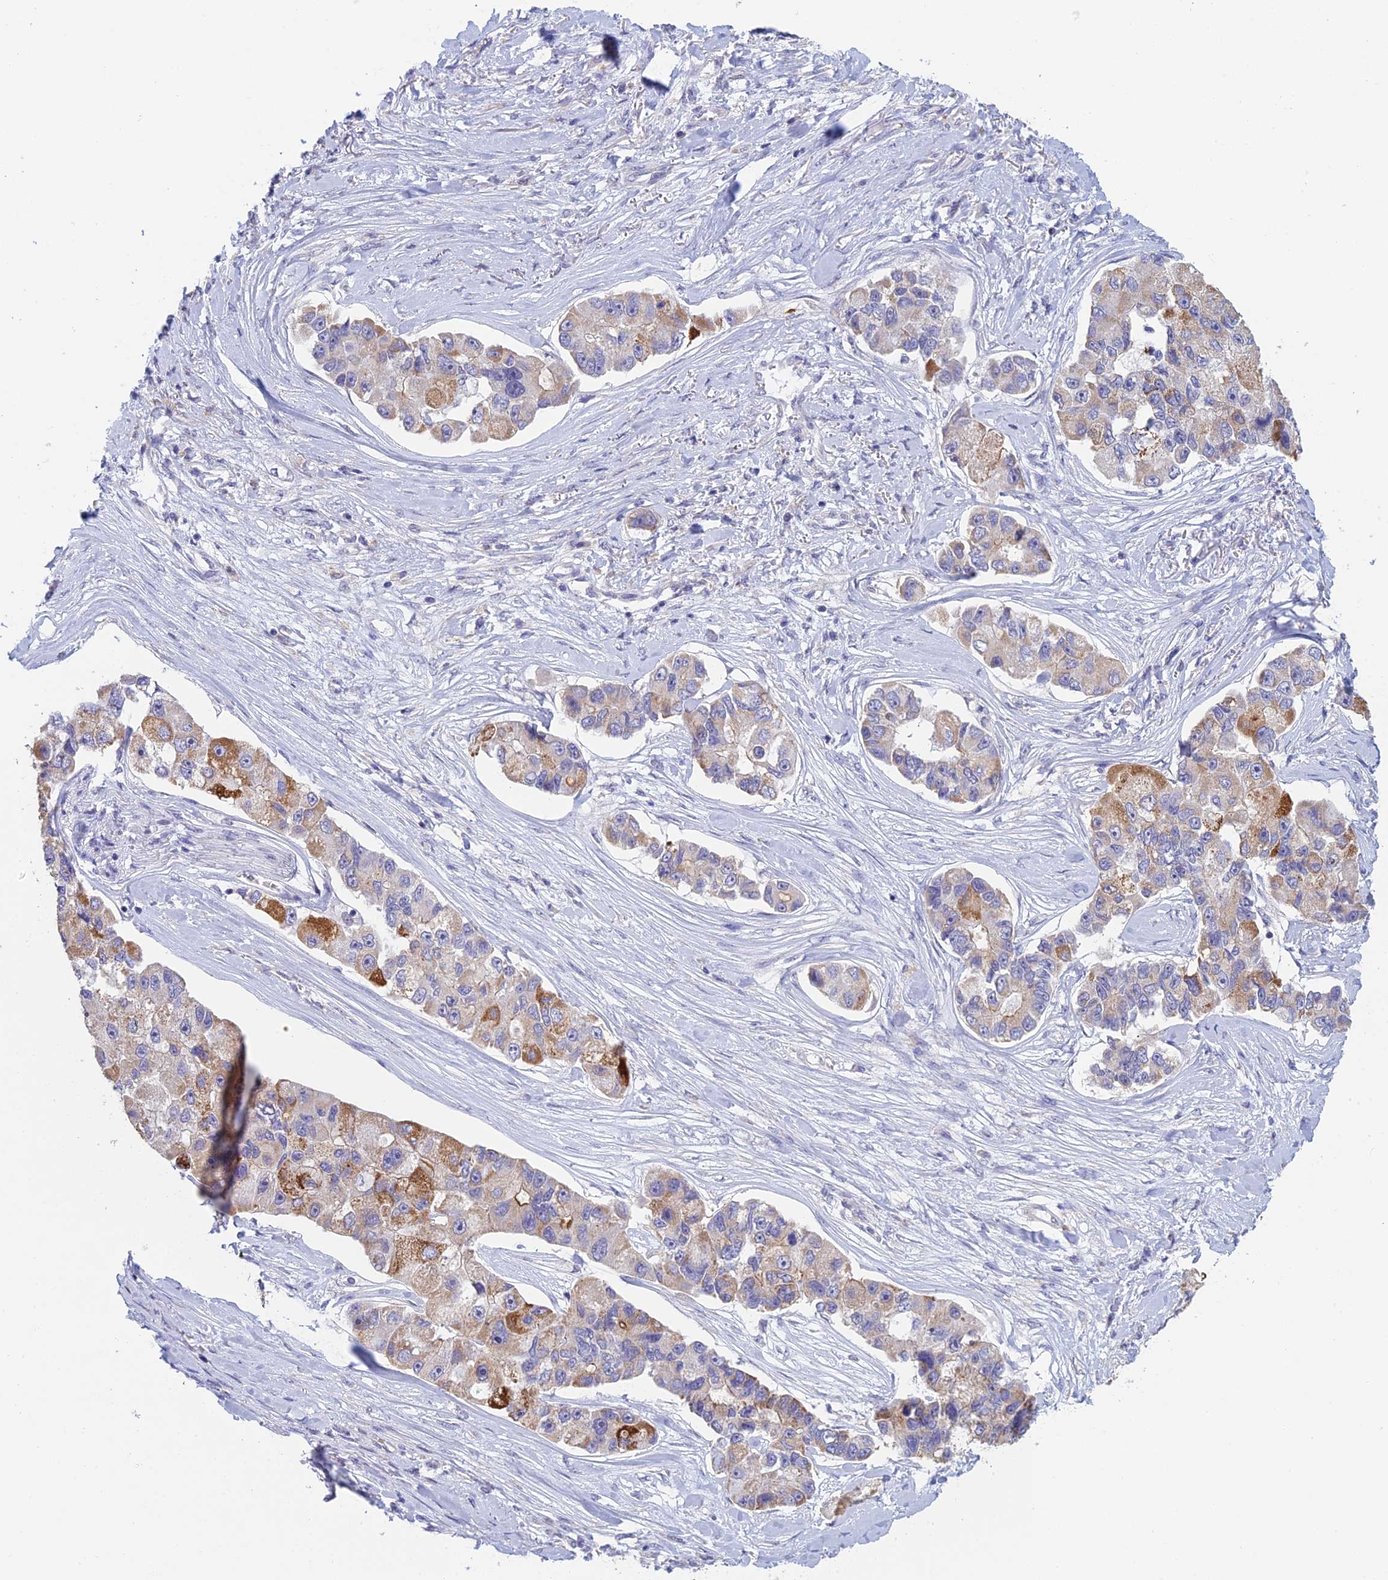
{"staining": {"intensity": "moderate", "quantity": "25%-75%", "location": "cytoplasmic/membranous"}, "tissue": "lung cancer", "cell_type": "Tumor cells", "image_type": "cancer", "snomed": [{"axis": "morphology", "description": "Adenocarcinoma, NOS"}, {"axis": "topography", "description": "Lung"}], "caption": "A micrograph of adenocarcinoma (lung) stained for a protein exhibits moderate cytoplasmic/membranous brown staining in tumor cells.", "gene": "GIPC1", "patient": {"sex": "female", "age": 54}}